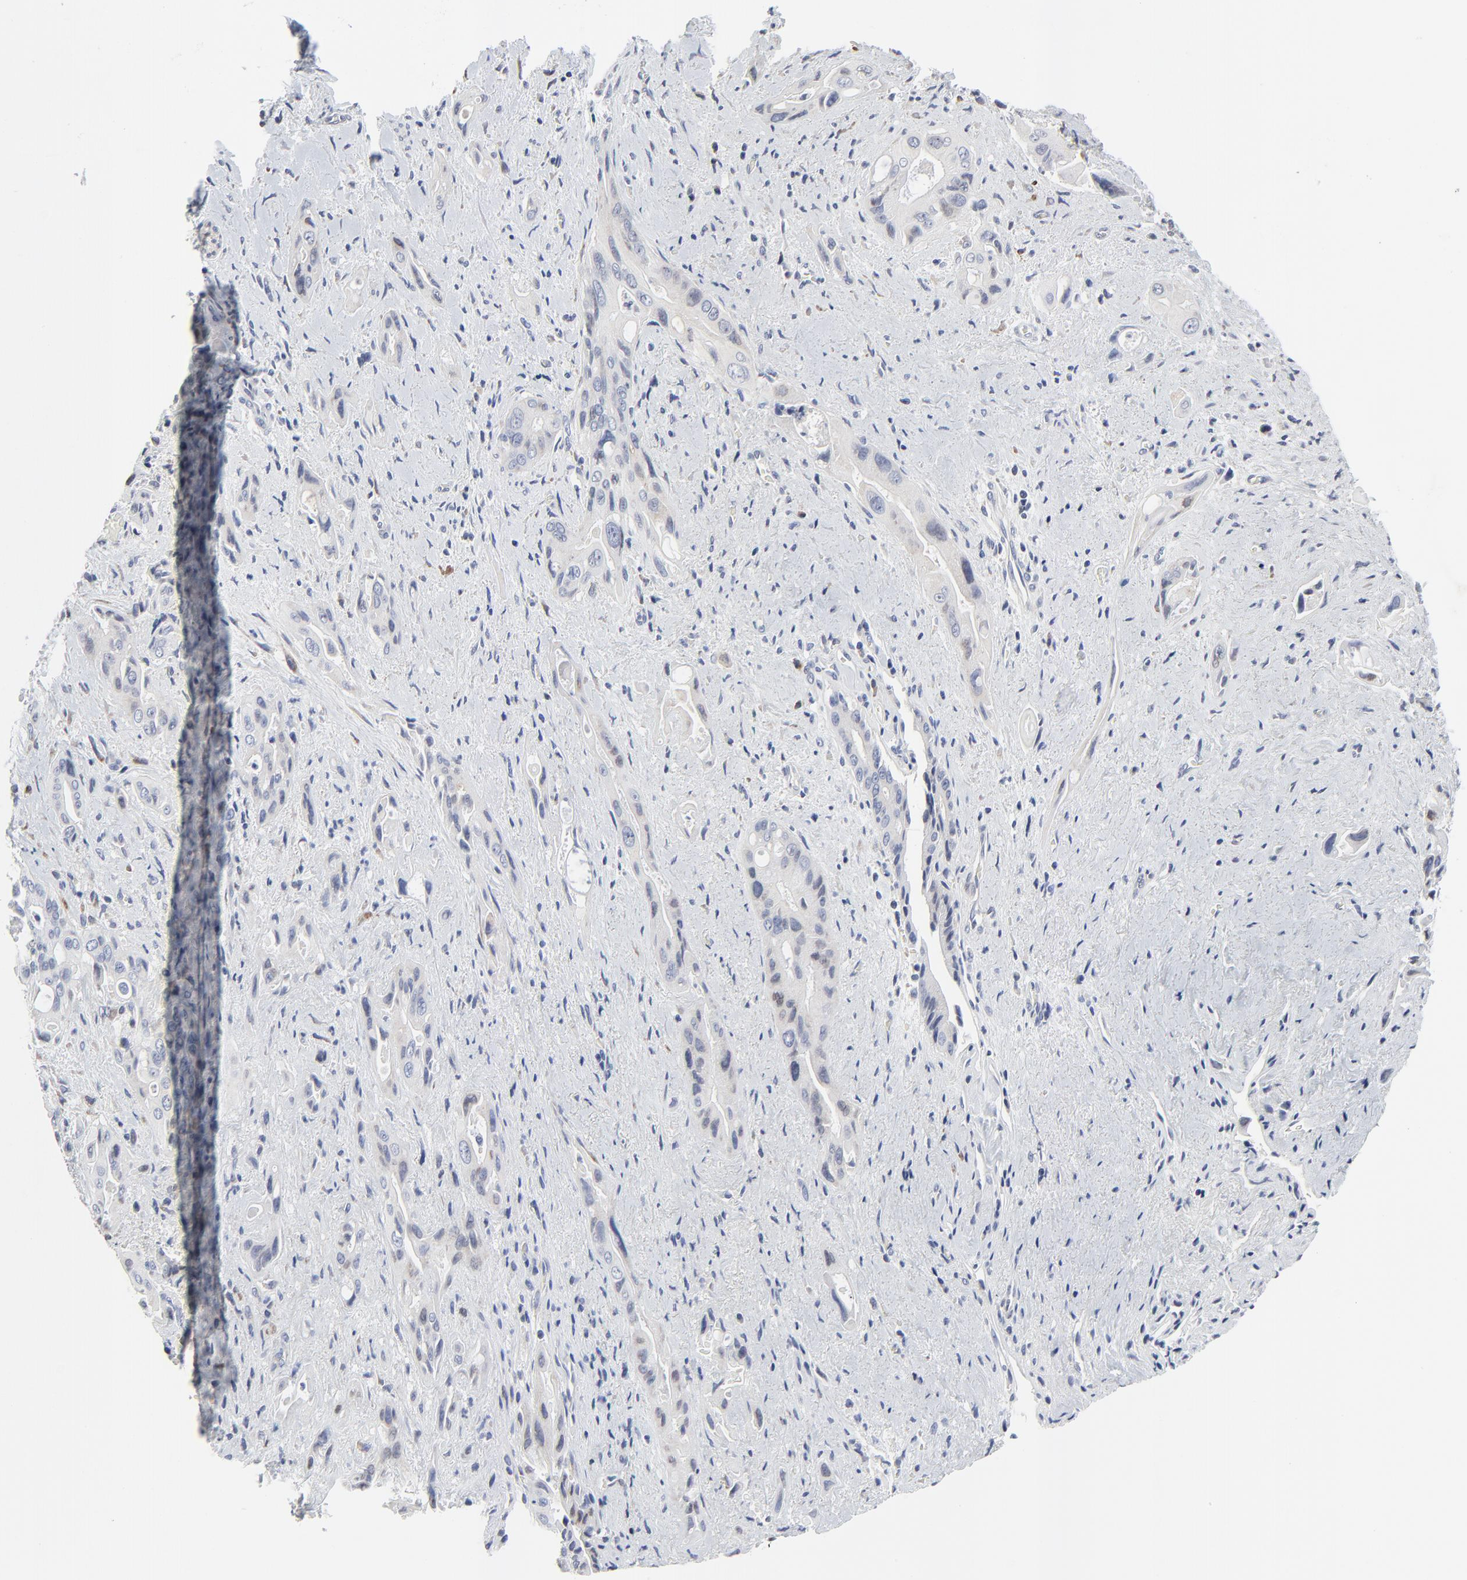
{"staining": {"intensity": "negative", "quantity": "none", "location": "none"}, "tissue": "pancreatic cancer", "cell_type": "Tumor cells", "image_type": "cancer", "snomed": [{"axis": "morphology", "description": "Adenocarcinoma, NOS"}, {"axis": "topography", "description": "Pancreas"}], "caption": "This is an immunohistochemistry (IHC) histopathology image of pancreatic cancer. There is no expression in tumor cells.", "gene": "NLGN3", "patient": {"sex": "male", "age": 77}}